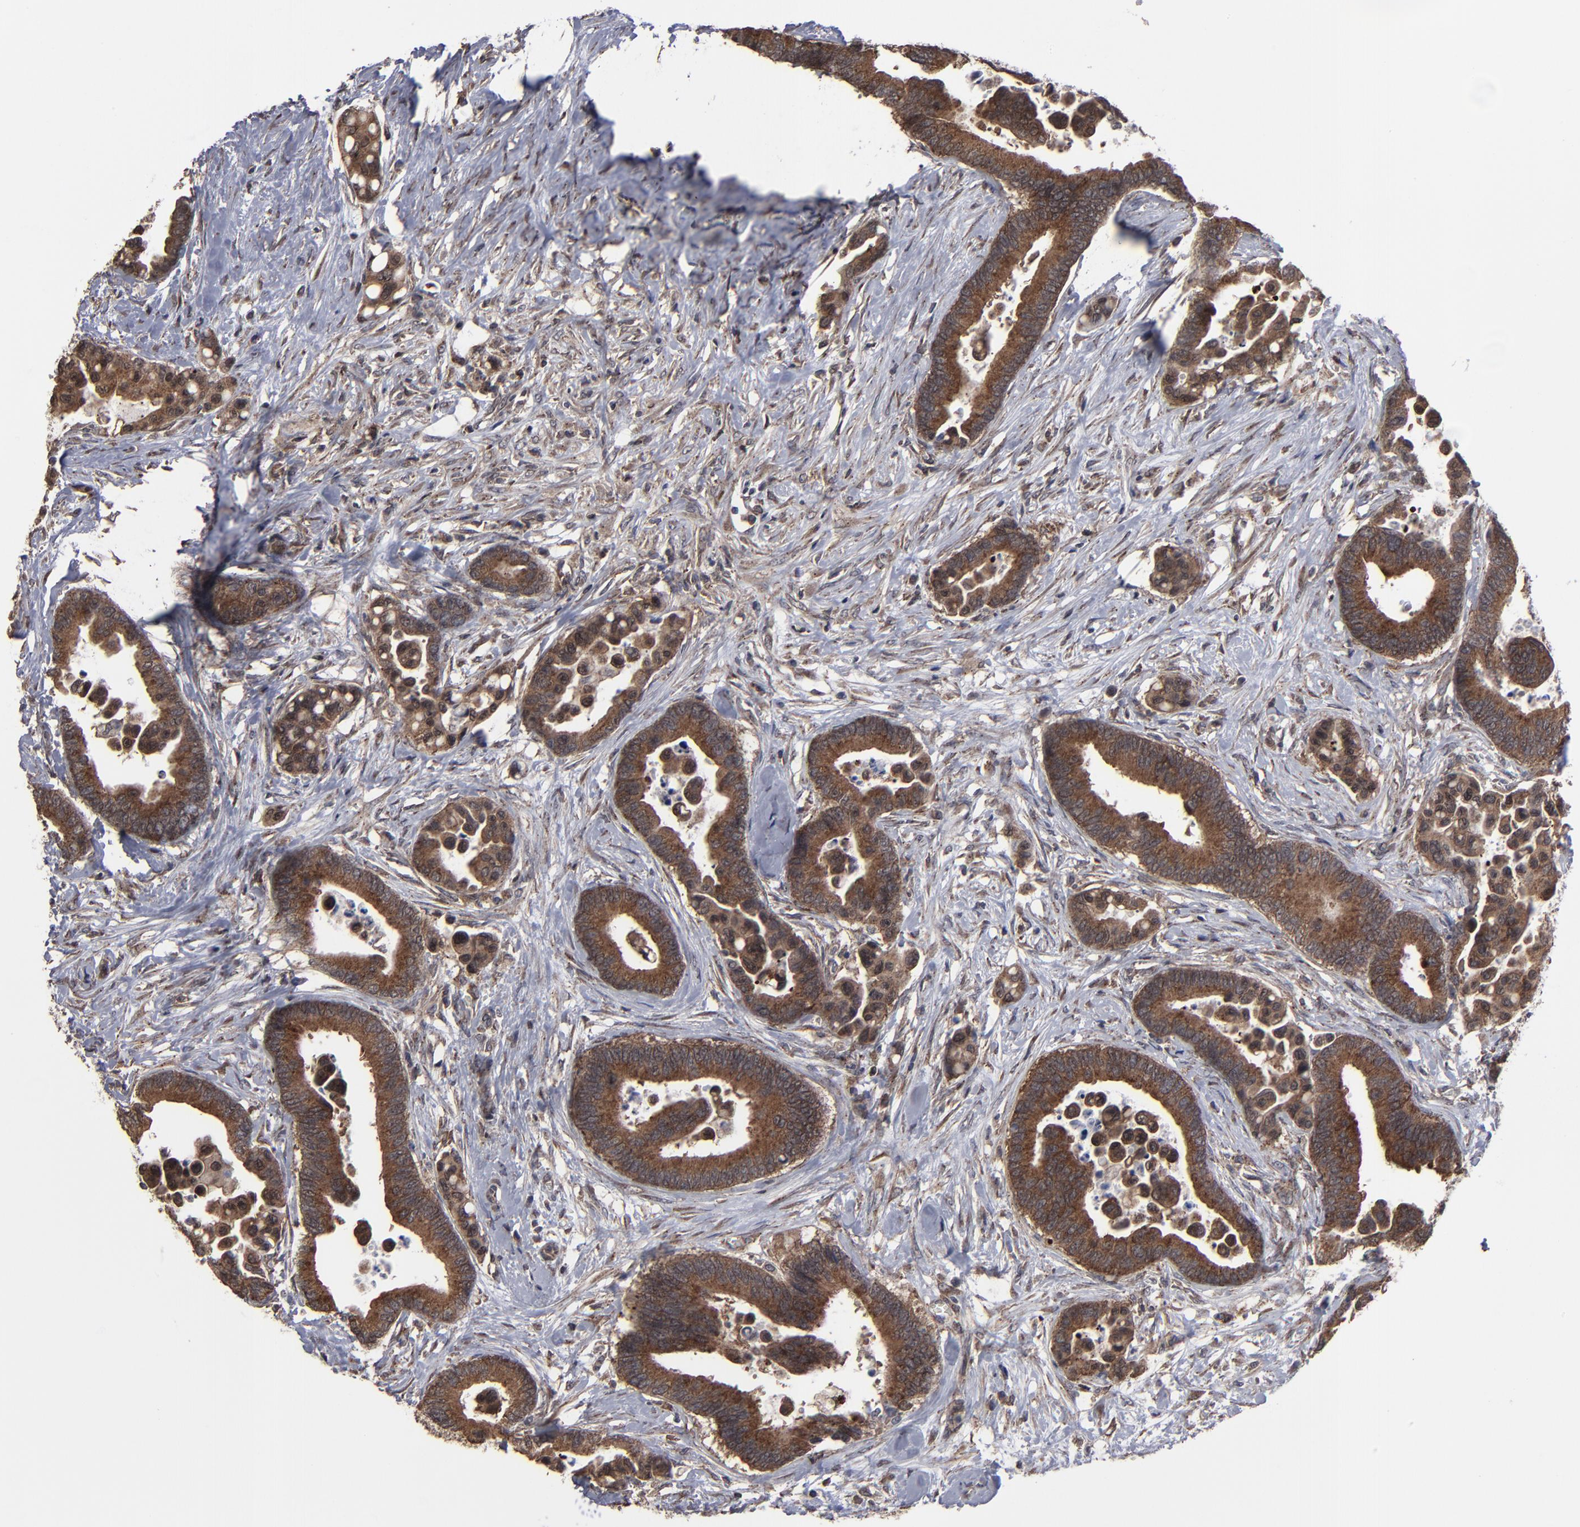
{"staining": {"intensity": "strong", "quantity": ">75%", "location": "cytoplasmic/membranous"}, "tissue": "colorectal cancer", "cell_type": "Tumor cells", "image_type": "cancer", "snomed": [{"axis": "morphology", "description": "Adenocarcinoma, NOS"}, {"axis": "topography", "description": "Colon"}], "caption": "High-power microscopy captured an IHC micrograph of colorectal cancer (adenocarcinoma), revealing strong cytoplasmic/membranous expression in approximately >75% of tumor cells.", "gene": "KIAA2026", "patient": {"sex": "male", "age": 82}}